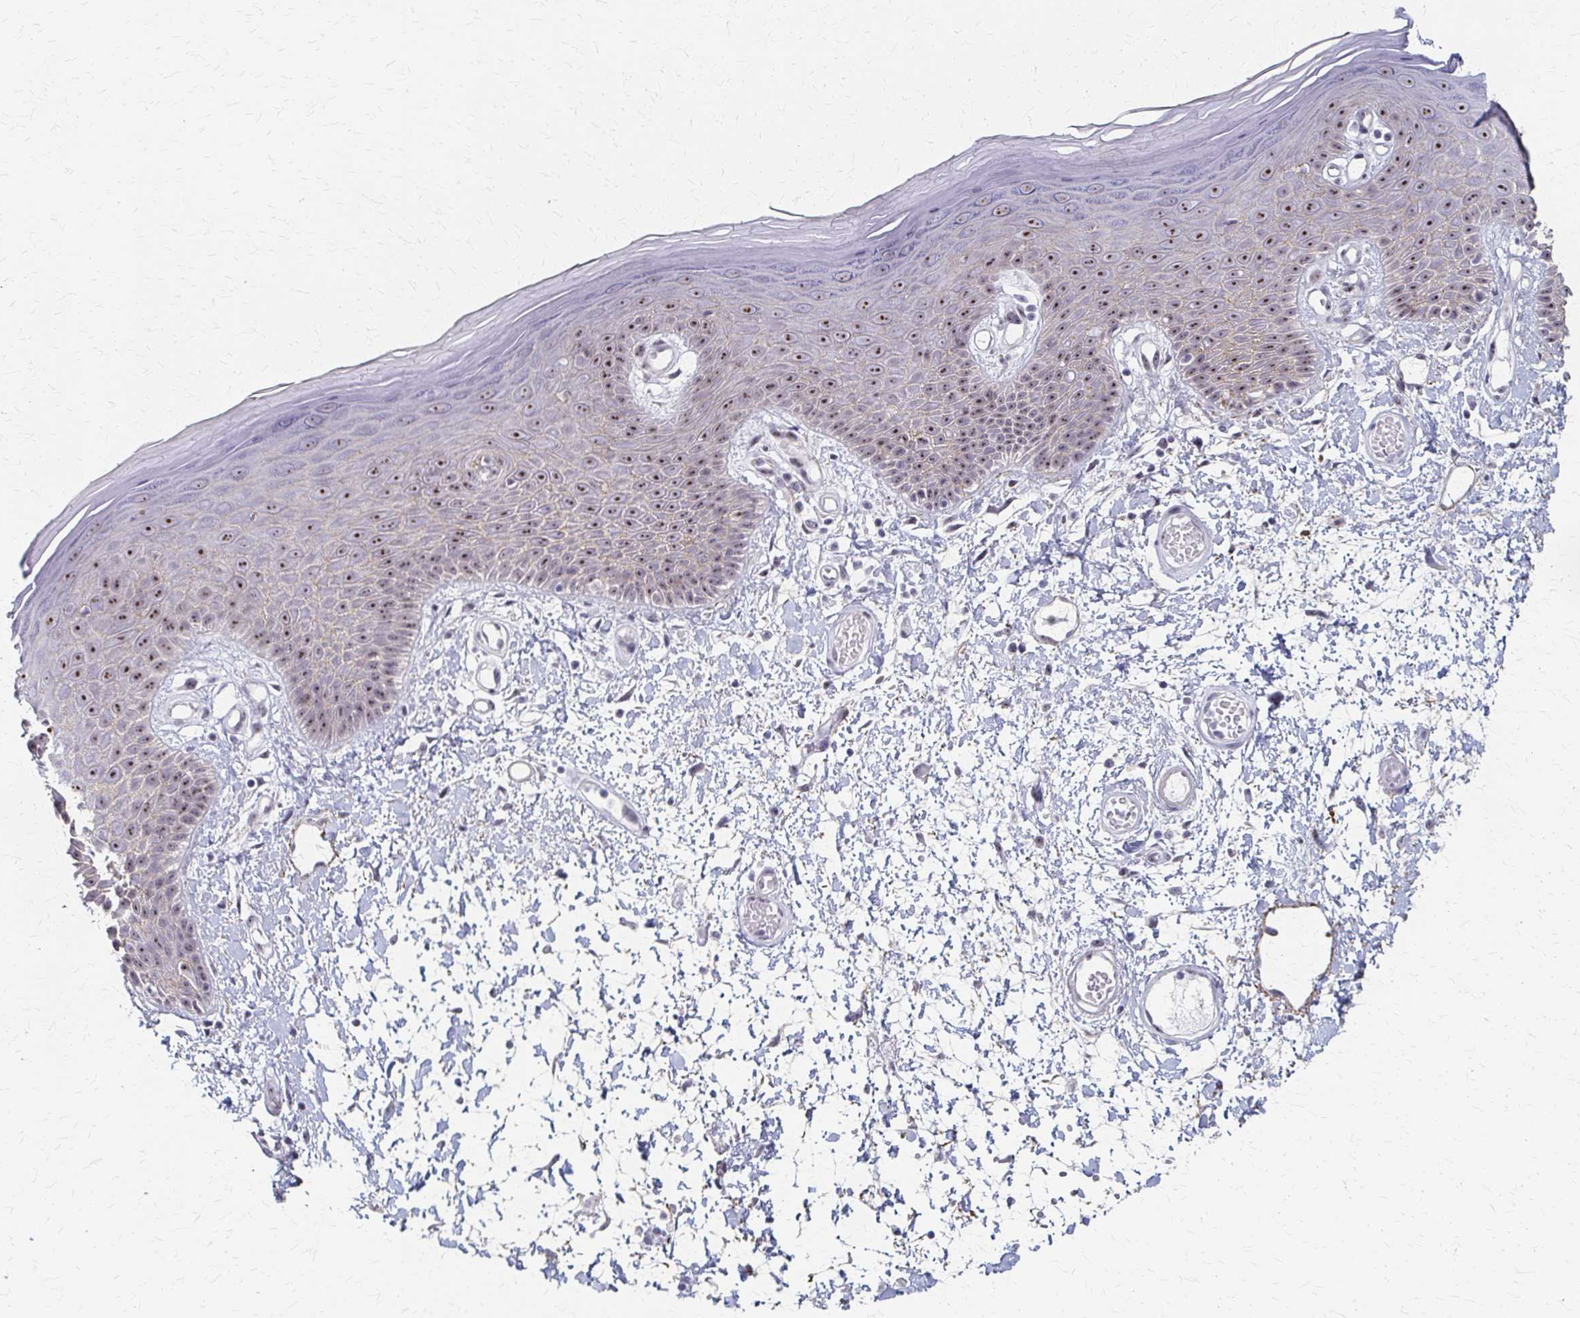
{"staining": {"intensity": "strong", "quantity": "25%-75%", "location": "nuclear"}, "tissue": "skin", "cell_type": "Epidermal cells", "image_type": "normal", "snomed": [{"axis": "morphology", "description": "Normal tissue, NOS"}, {"axis": "topography", "description": "Anal"}, {"axis": "topography", "description": "Peripheral nerve tissue"}], "caption": "IHC image of unremarkable skin: human skin stained using immunohistochemistry reveals high levels of strong protein expression localized specifically in the nuclear of epidermal cells, appearing as a nuclear brown color.", "gene": "PES1", "patient": {"sex": "male", "age": 78}}